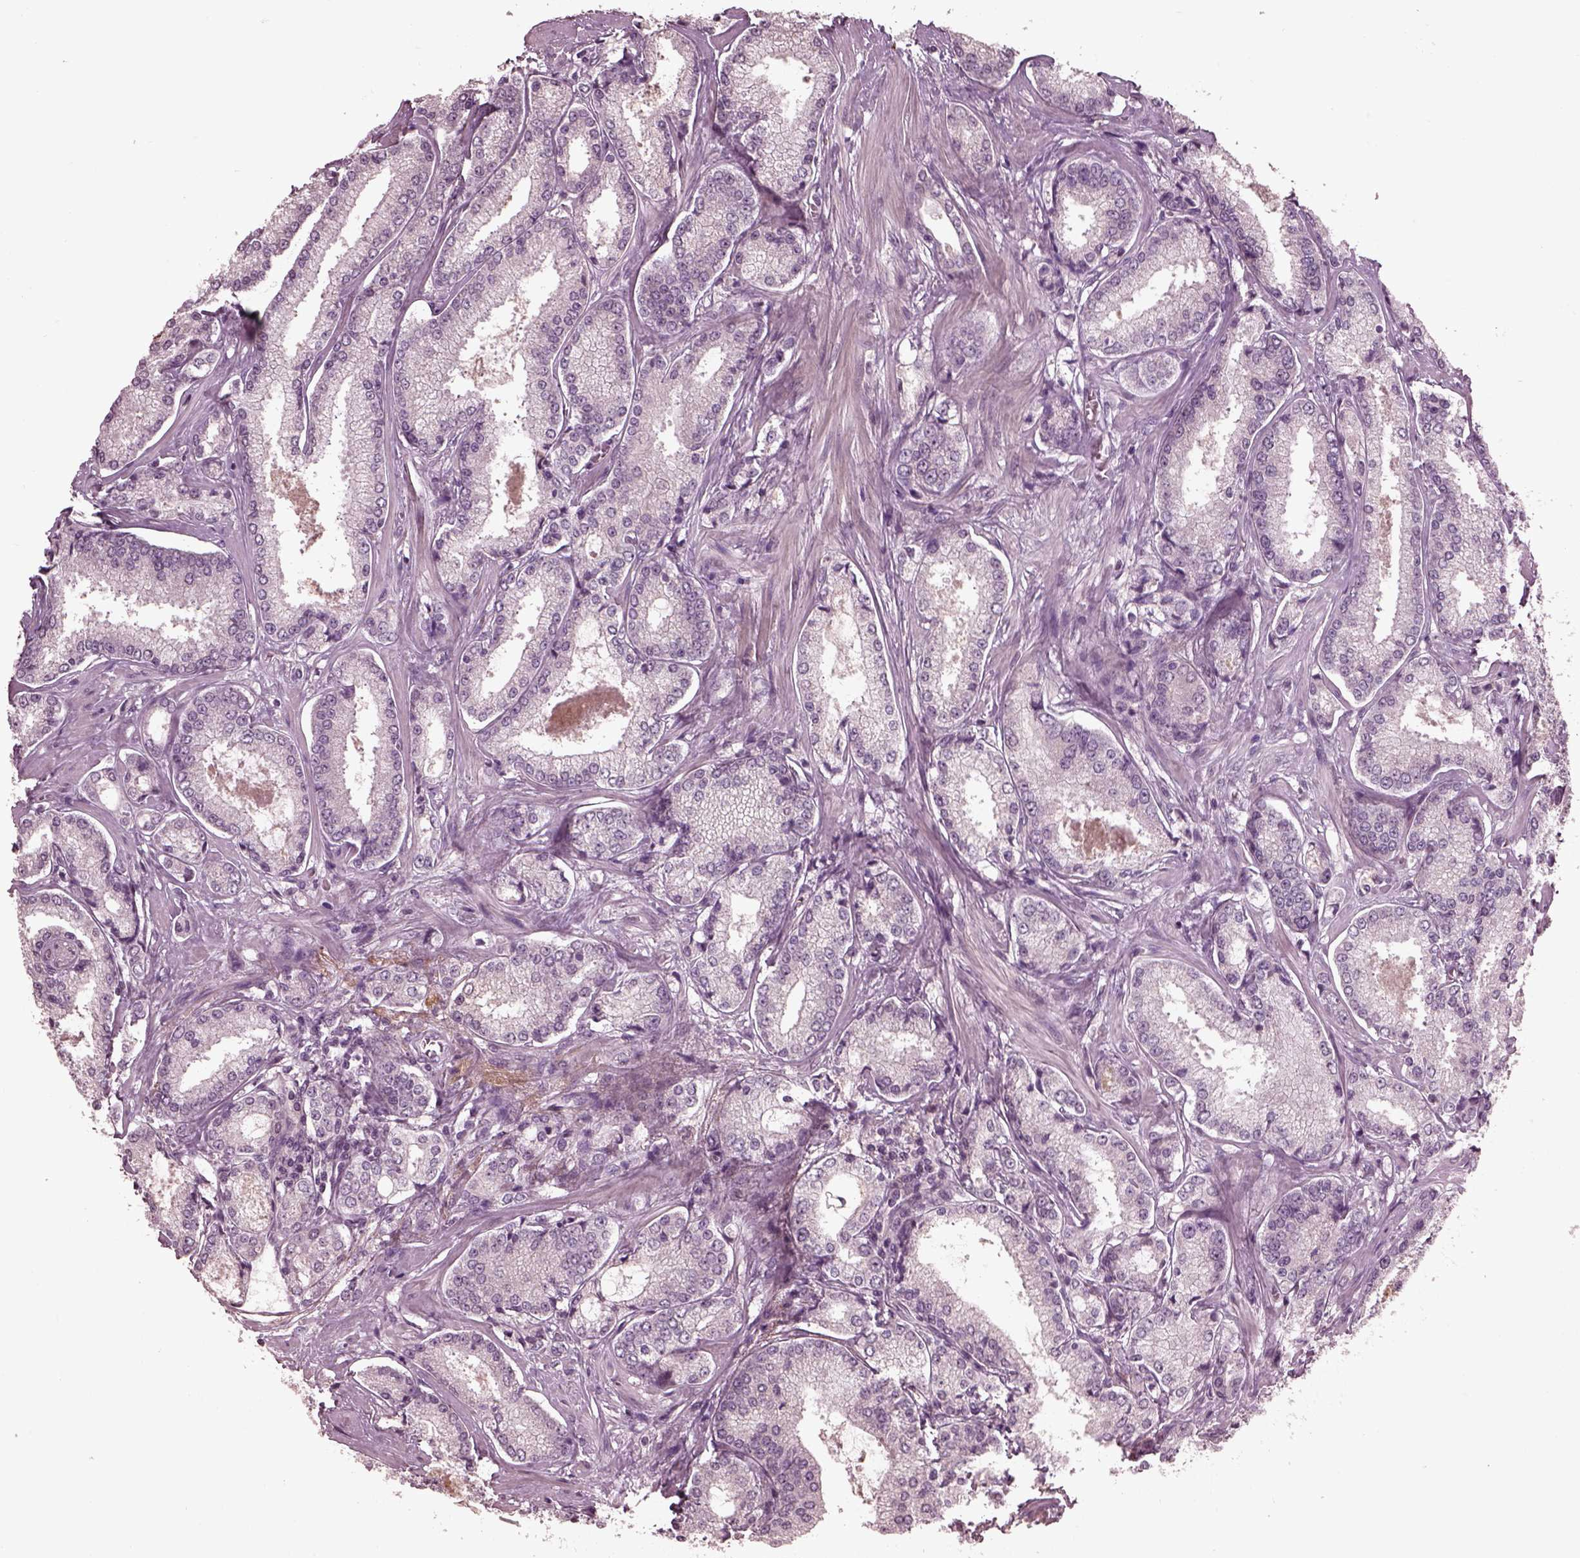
{"staining": {"intensity": "negative", "quantity": "none", "location": "none"}, "tissue": "prostate cancer", "cell_type": "Tumor cells", "image_type": "cancer", "snomed": [{"axis": "morphology", "description": "Adenocarcinoma, Low grade"}, {"axis": "topography", "description": "Prostate"}], "caption": "The IHC micrograph has no significant positivity in tumor cells of prostate adenocarcinoma (low-grade) tissue.", "gene": "EFEMP1", "patient": {"sex": "male", "age": 56}}